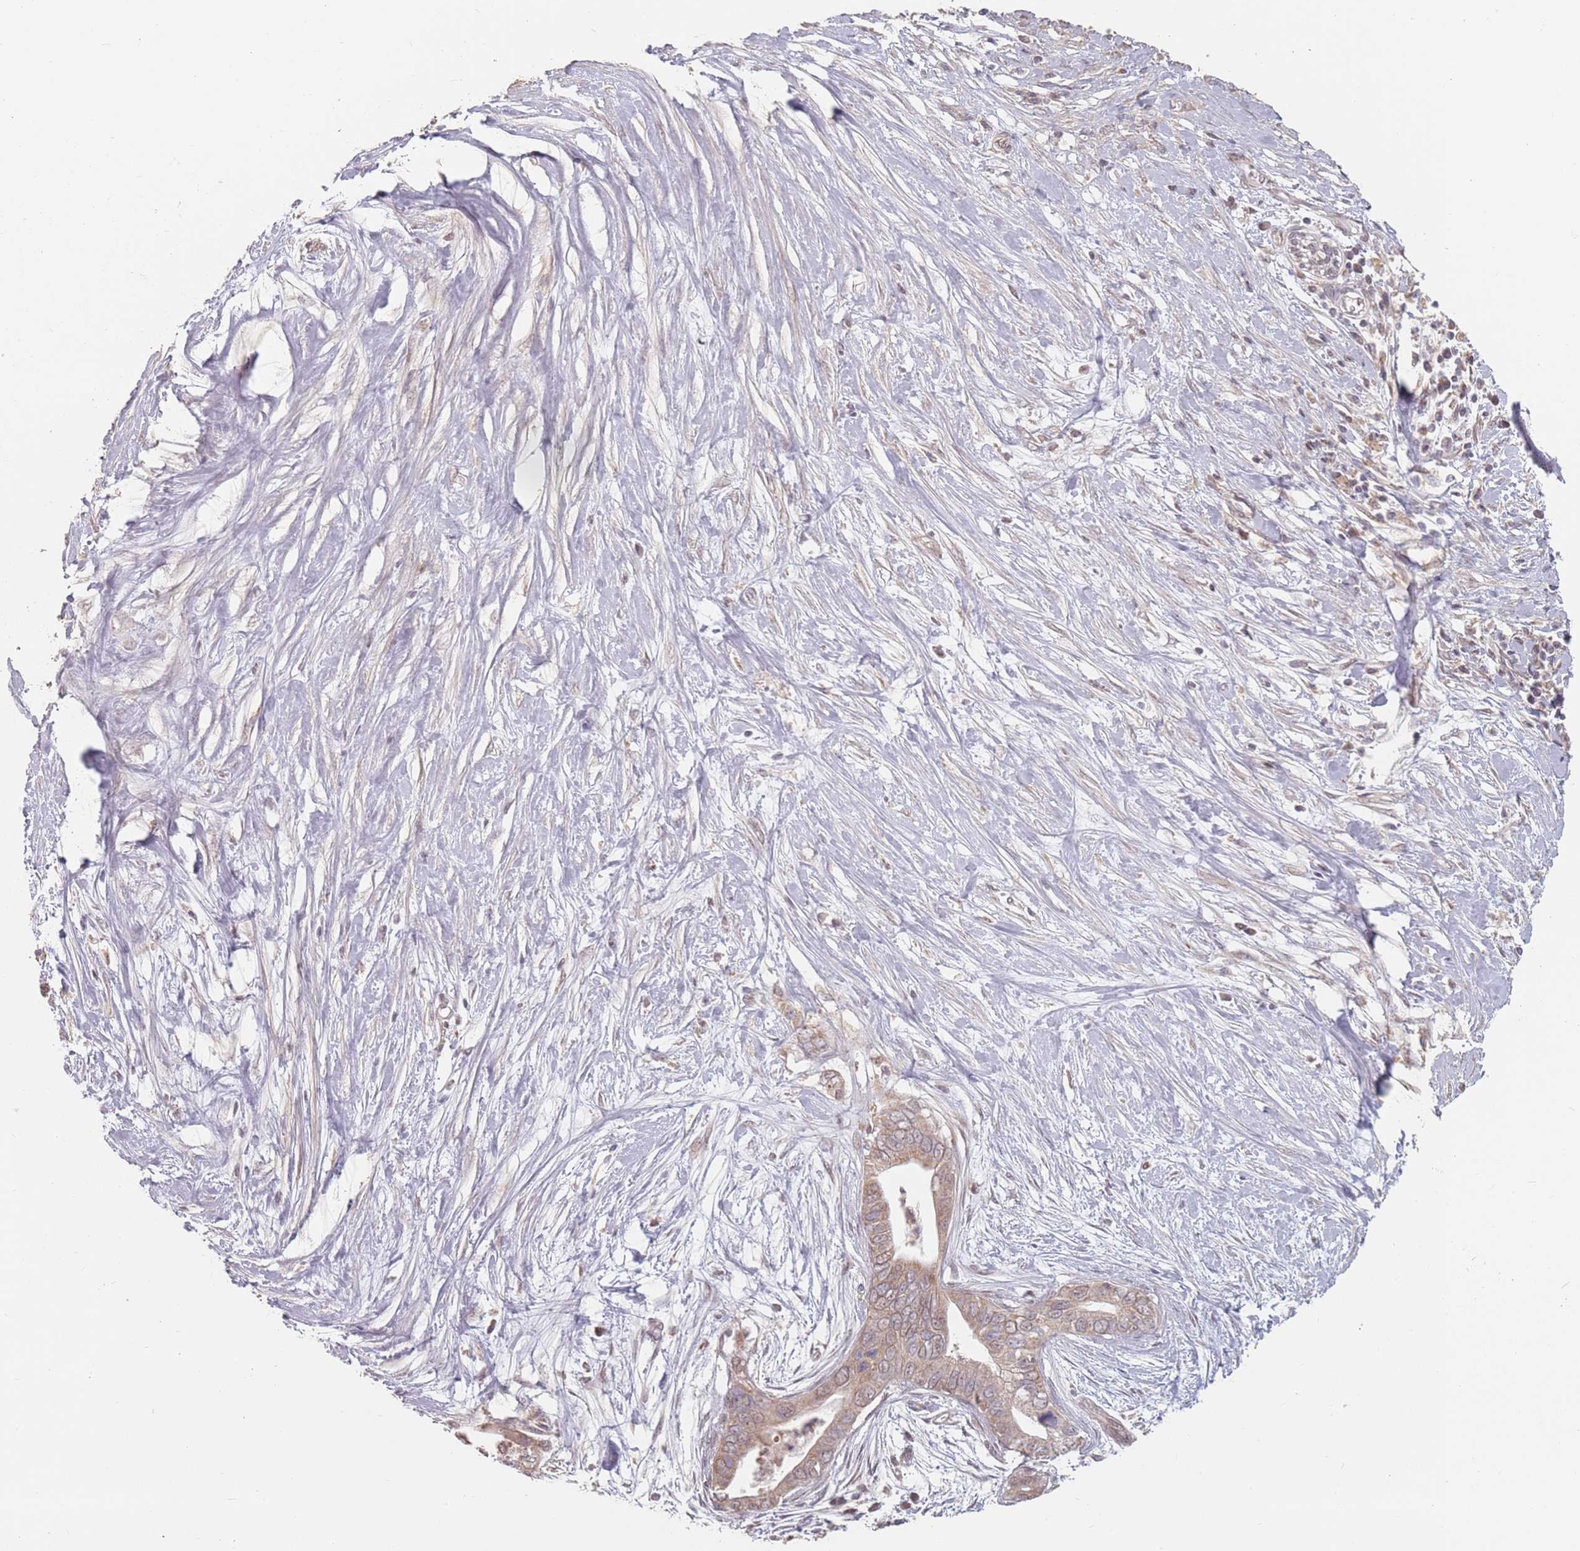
{"staining": {"intensity": "moderate", "quantity": ">75%", "location": "cytoplasmic/membranous,nuclear"}, "tissue": "pancreatic cancer", "cell_type": "Tumor cells", "image_type": "cancer", "snomed": [{"axis": "morphology", "description": "Adenocarcinoma, NOS"}, {"axis": "topography", "description": "Pancreas"}], "caption": "Protein expression analysis of human pancreatic adenocarcinoma reveals moderate cytoplasmic/membranous and nuclear expression in about >75% of tumor cells.", "gene": "VPS52", "patient": {"sex": "male", "age": 75}}